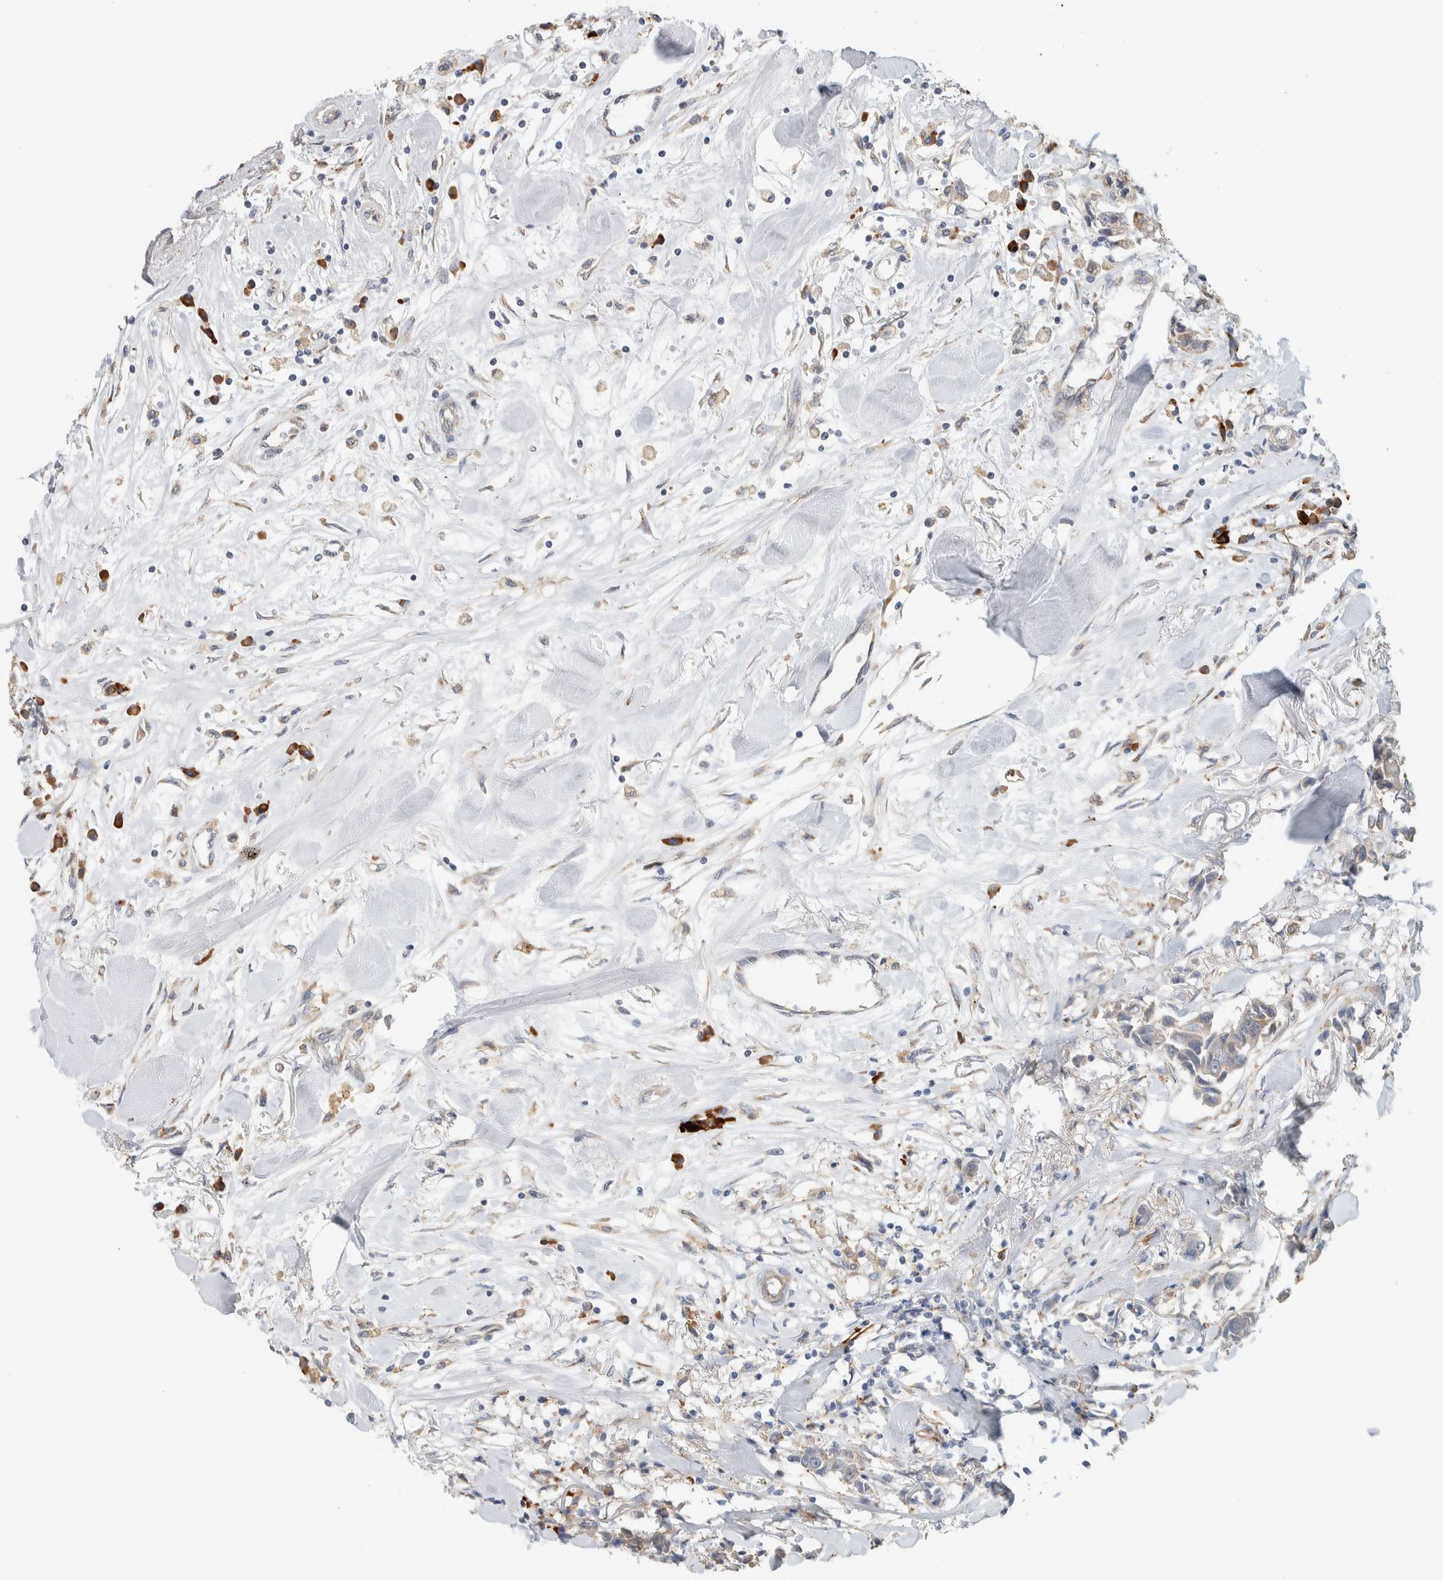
{"staining": {"intensity": "weak", "quantity": "<25%", "location": "cytoplasmic/membranous"}, "tissue": "breast cancer", "cell_type": "Tumor cells", "image_type": "cancer", "snomed": [{"axis": "morphology", "description": "Duct carcinoma"}, {"axis": "topography", "description": "Breast"}], "caption": "The micrograph demonstrates no staining of tumor cells in breast infiltrating ductal carcinoma.", "gene": "ADCY8", "patient": {"sex": "female", "age": 80}}